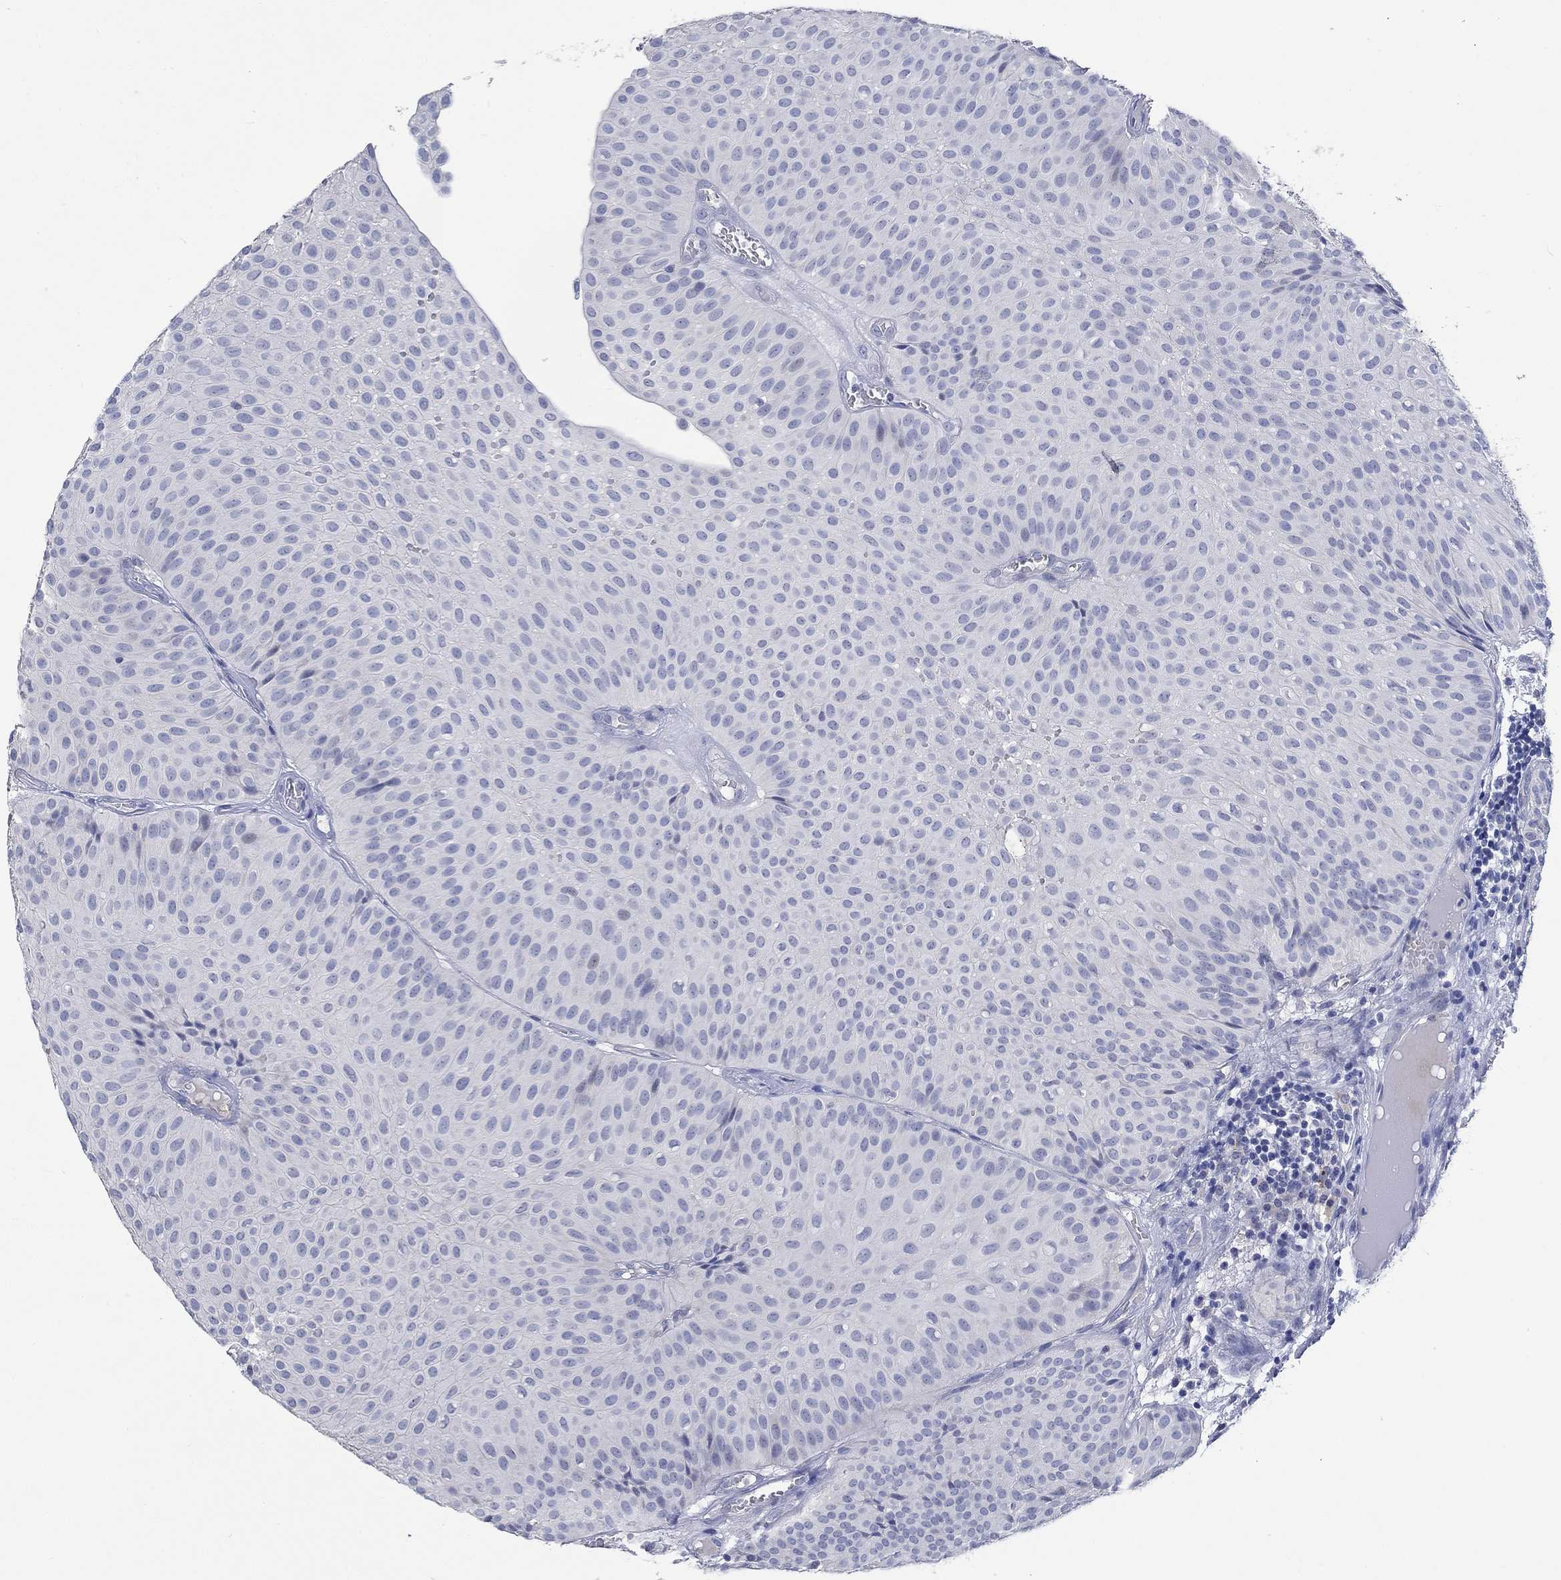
{"staining": {"intensity": "negative", "quantity": "none", "location": "none"}, "tissue": "urothelial cancer", "cell_type": "Tumor cells", "image_type": "cancer", "snomed": [{"axis": "morphology", "description": "Urothelial carcinoma, Low grade"}, {"axis": "topography", "description": "Urinary bladder"}], "caption": "Tumor cells are negative for protein expression in human urothelial carcinoma (low-grade). The staining was performed using DAB (3,3'-diaminobenzidine) to visualize the protein expression in brown, while the nuclei were stained in blue with hematoxylin (Magnification: 20x).", "gene": "DLK1", "patient": {"sex": "male", "age": 64}}